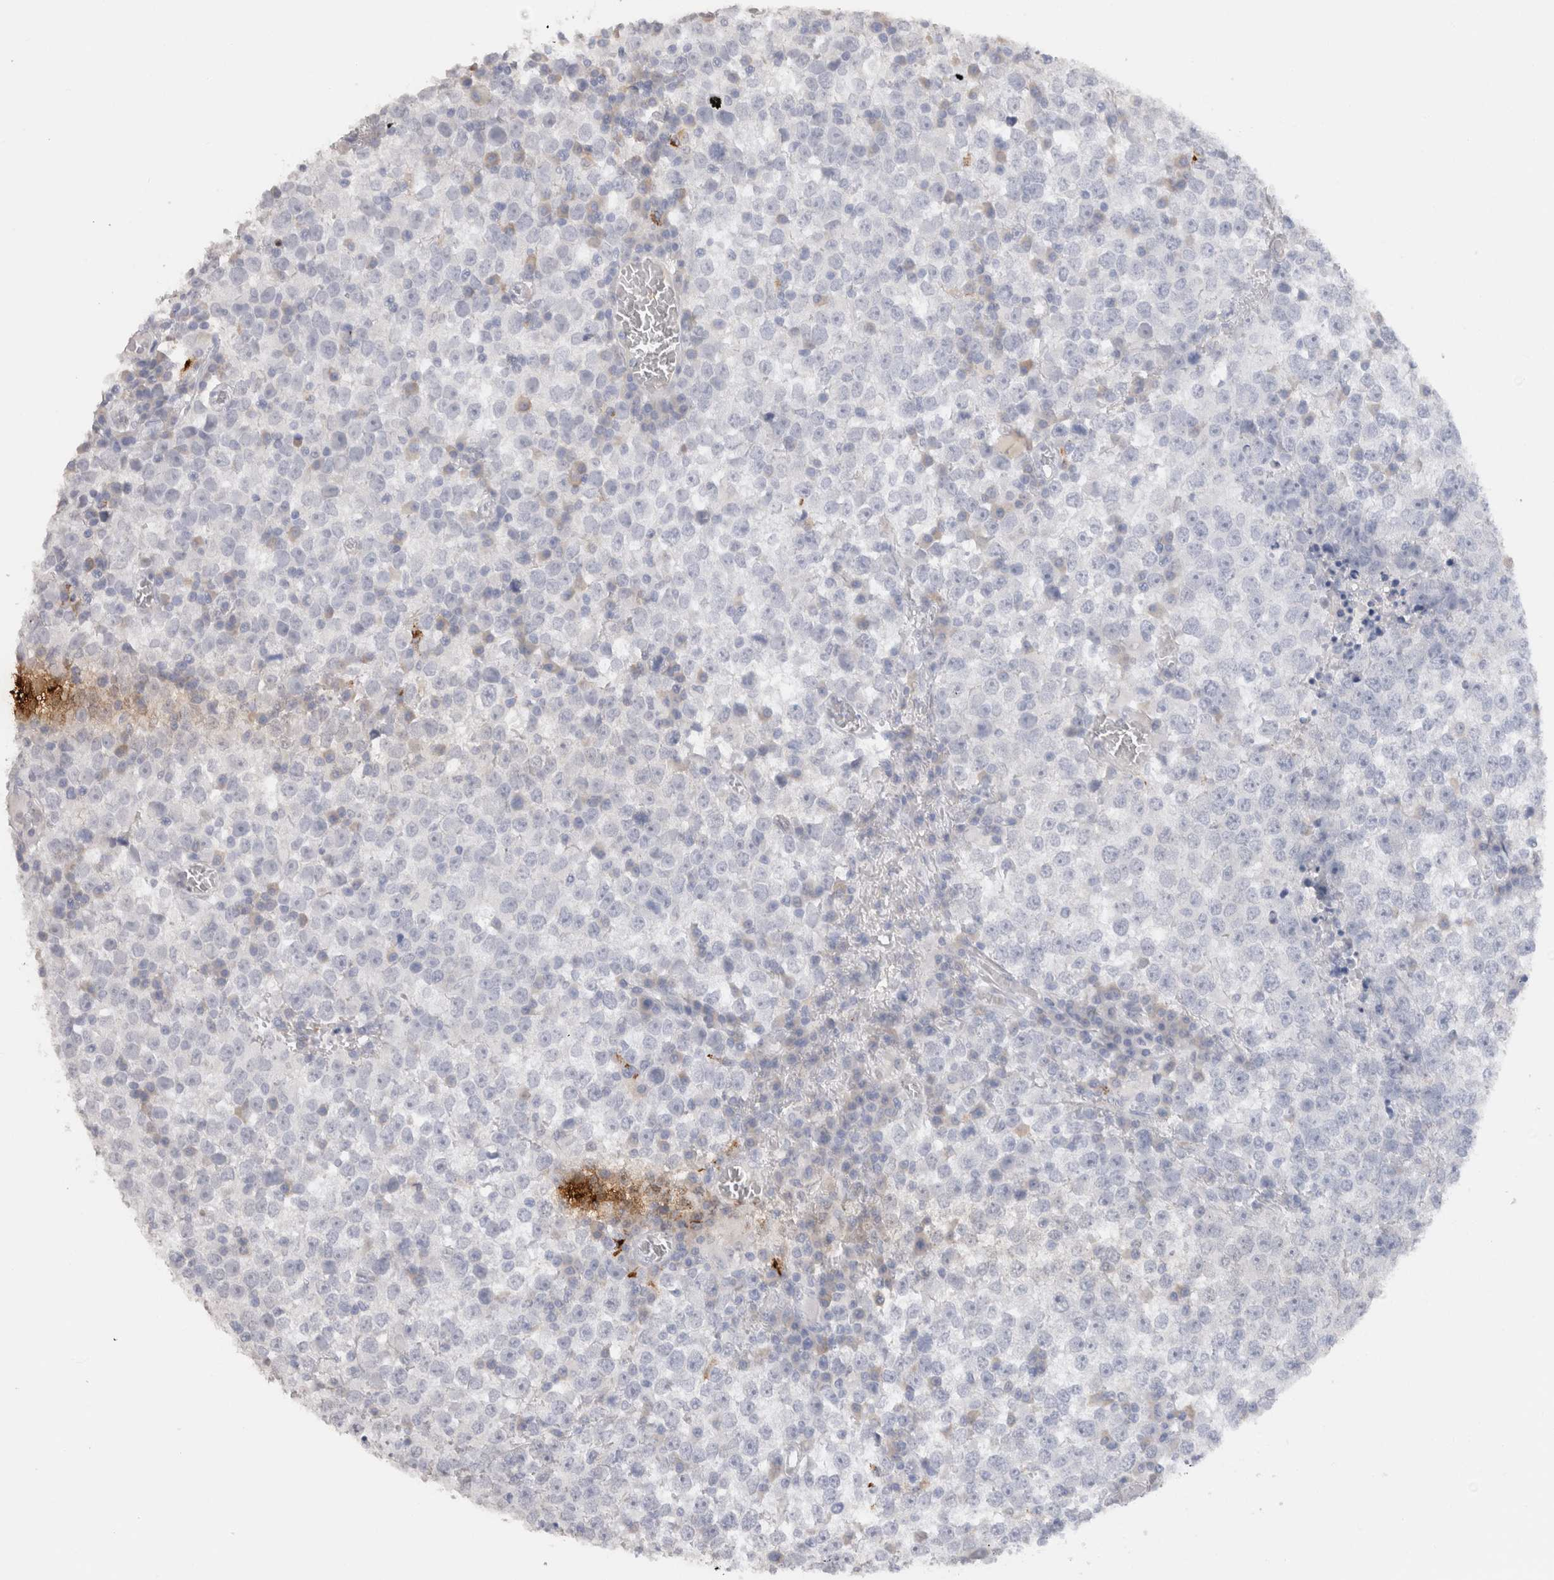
{"staining": {"intensity": "negative", "quantity": "none", "location": "none"}, "tissue": "testis cancer", "cell_type": "Tumor cells", "image_type": "cancer", "snomed": [{"axis": "morphology", "description": "Seminoma, NOS"}, {"axis": "topography", "description": "Testis"}], "caption": "High magnification brightfield microscopy of testis cancer (seminoma) stained with DAB (brown) and counterstained with hematoxylin (blue): tumor cells show no significant positivity.", "gene": "LAMP3", "patient": {"sex": "male", "age": 65}}